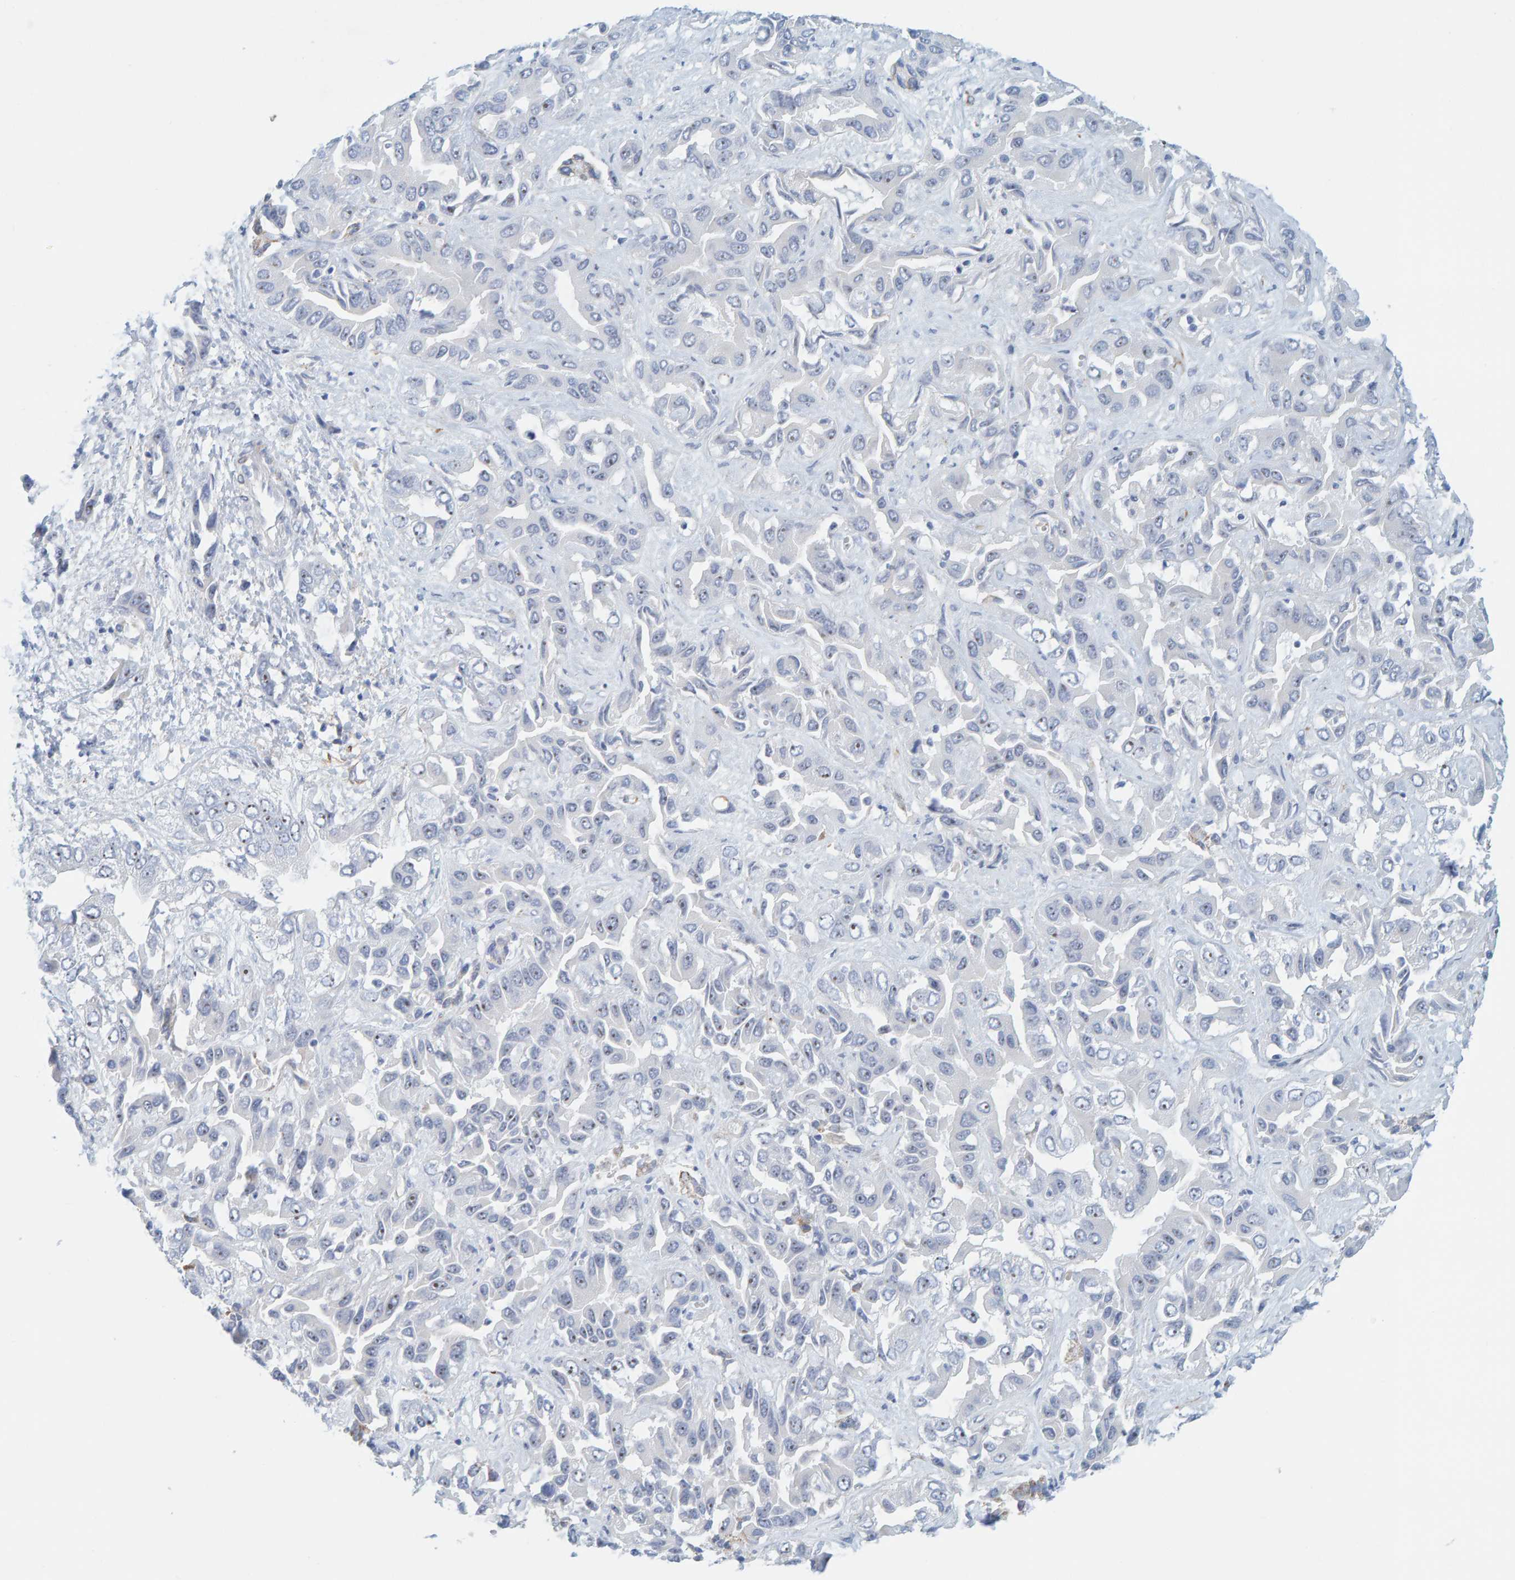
{"staining": {"intensity": "negative", "quantity": "none", "location": "none"}, "tissue": "liver cancer", "cell_type": "Tumor cells", "image_type": "cancer", "snomed": [{"axis": "morphology", "description": "Cholangiocarcinoma"}, {"axis": "topography", "description": "Liver"}], "caption": "DAB (3,3'-diaminobenzidine) immunohistochemical staining of human liver cholangiocarcinoma exhibits no significant positivity in tumor cells. (Immunohistochemistry (ihc), brightfield microscopy, high magnification).", "gene": "MAP1B", "patient": {"sex": "female", "age": 52}}